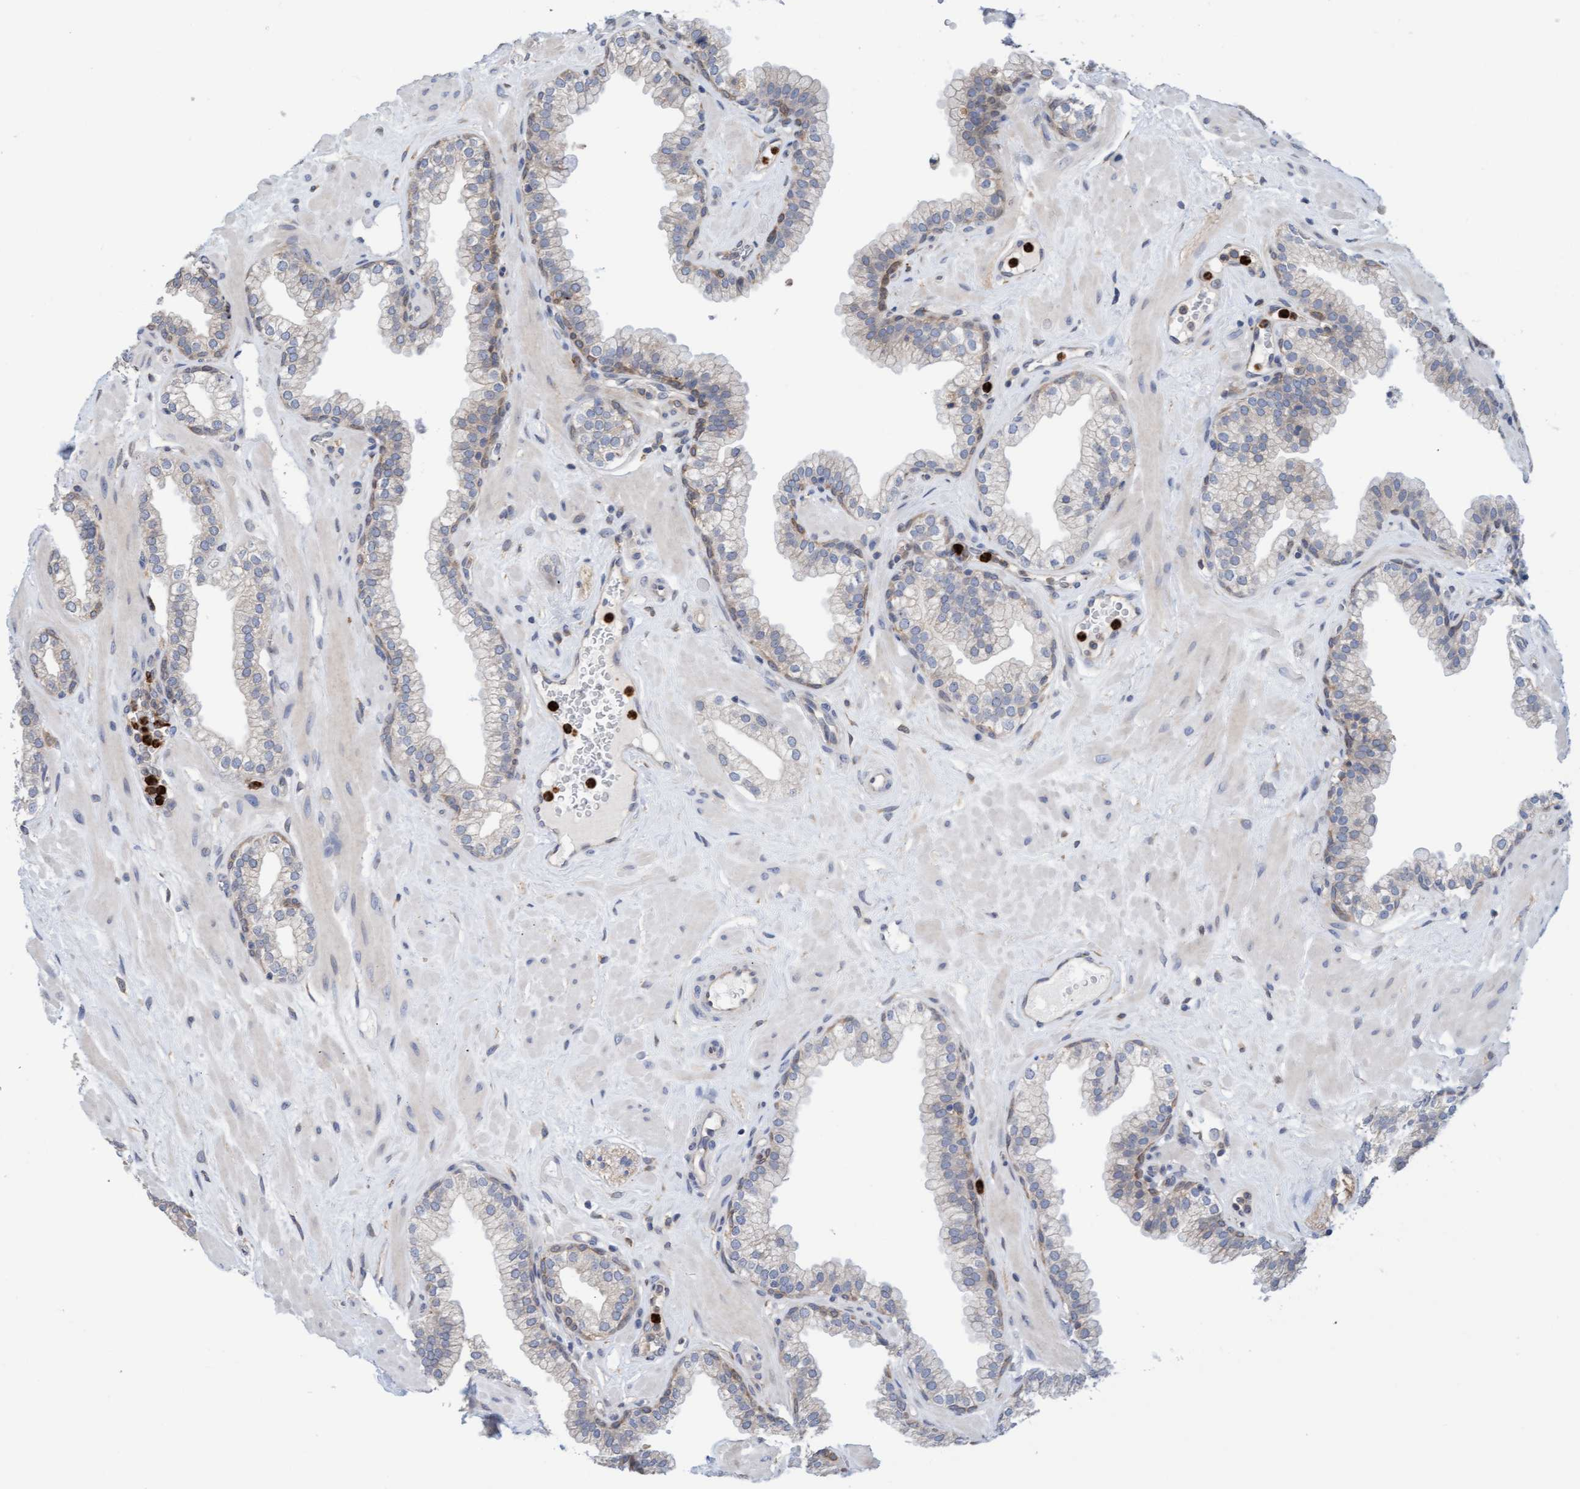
{"staining": {"intensity": "moderate", "quantity": "25%-75%", "location": "cytoplasmic/membranous"}, "tissue": "prostate", "cell_type": "Glandular cells", "image_type": "normal", "snomed": [{"axis": "morphology", "description": "Normal tissue, NOS"}, {"axis": "morphology", "description": "Urothelial carcinoma, Low grade"}, {"axis": "topography", "description": "Urinary bladder"}, {"axis": "topography", "description": "Prostate"}], "caption": "DAB immunohistochemical staining of unremarkable human prostate shows moderate cytoplasmic/membranous protein positivity in approximately 25%-75% of glandular cells. (DAB IHC, brown staining for protein, blue staining for nuclei).", "gene": "MMP8", "patient": {"sex": "male", "age": 60}}